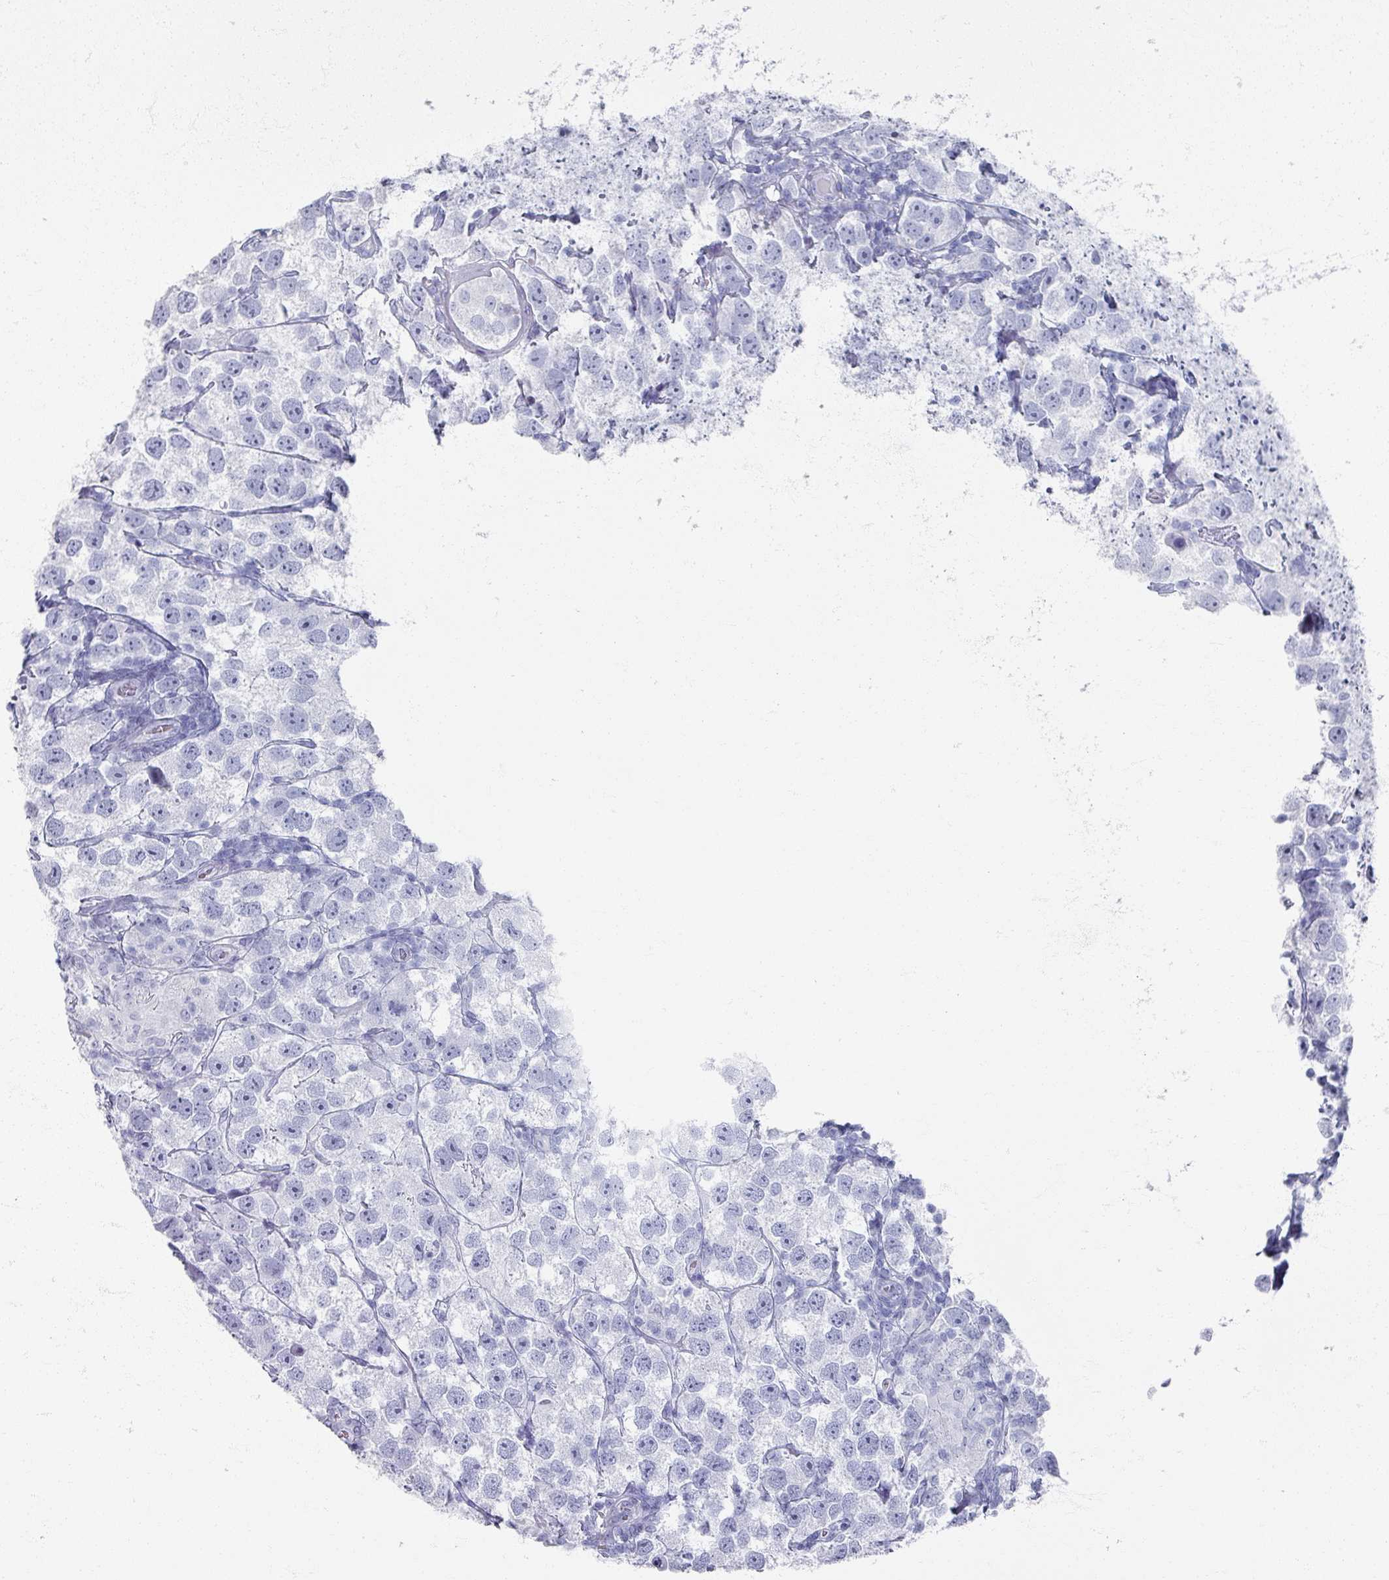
{"staining": {"intensity": "negative", "quantity": "none", "location": "none"}, "tissue": "testis cancer", "cell_type": "Tumor cells", "image_type": "cancer", "snomed": [{"axis": "morphology", "description": "Seminoma, NOS"}, {"axis": "topography", "description": "Testis"}], "caption": "A high-resolution photomicrograph shows immunohistochemistry staining of testis seminoma, which shows no significant expression in tumor cells.", "gene": "OMG", "patient": {"sex": "male", "age": 26}}